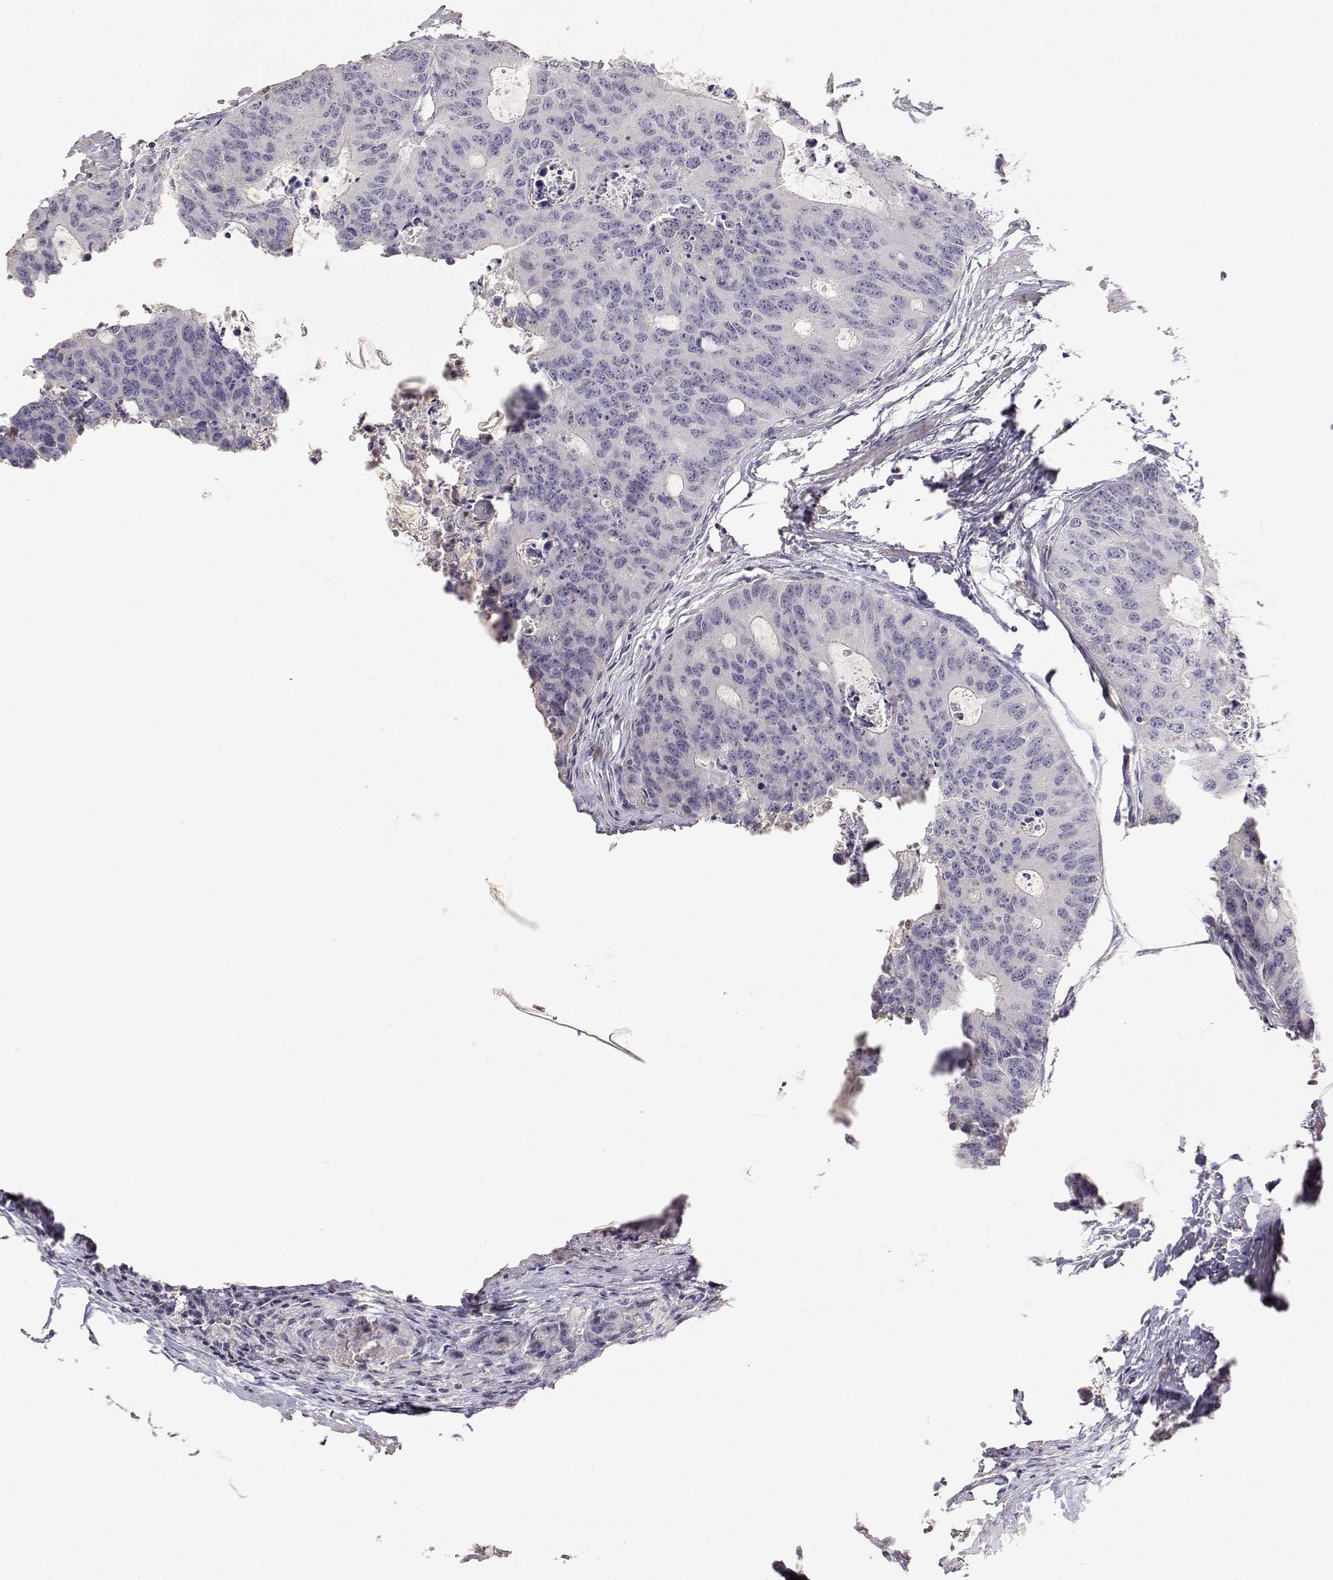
{"staining": {"intensity": "negative", "quantity": "none", "location": "none"}, "tissue": "colorectal cancer", "cell_type": "Tumor cells", "image_type": "cancer", "snomed": [{"axis": "morphology", "description": "Adenocarcinoma, NOS"}, {"axis": "topography", "description": "Colon"}], "caption": "Colorectal adenocarcinoma was stained to show a protein in brown. There is no significant staining in tumor cells. (Brightfield microscopy of DAB immunohistochemistry (IHC) at high magnification).", "gene": "TNFRSF10C", "patient": {"sex": "male", "age": 67}}